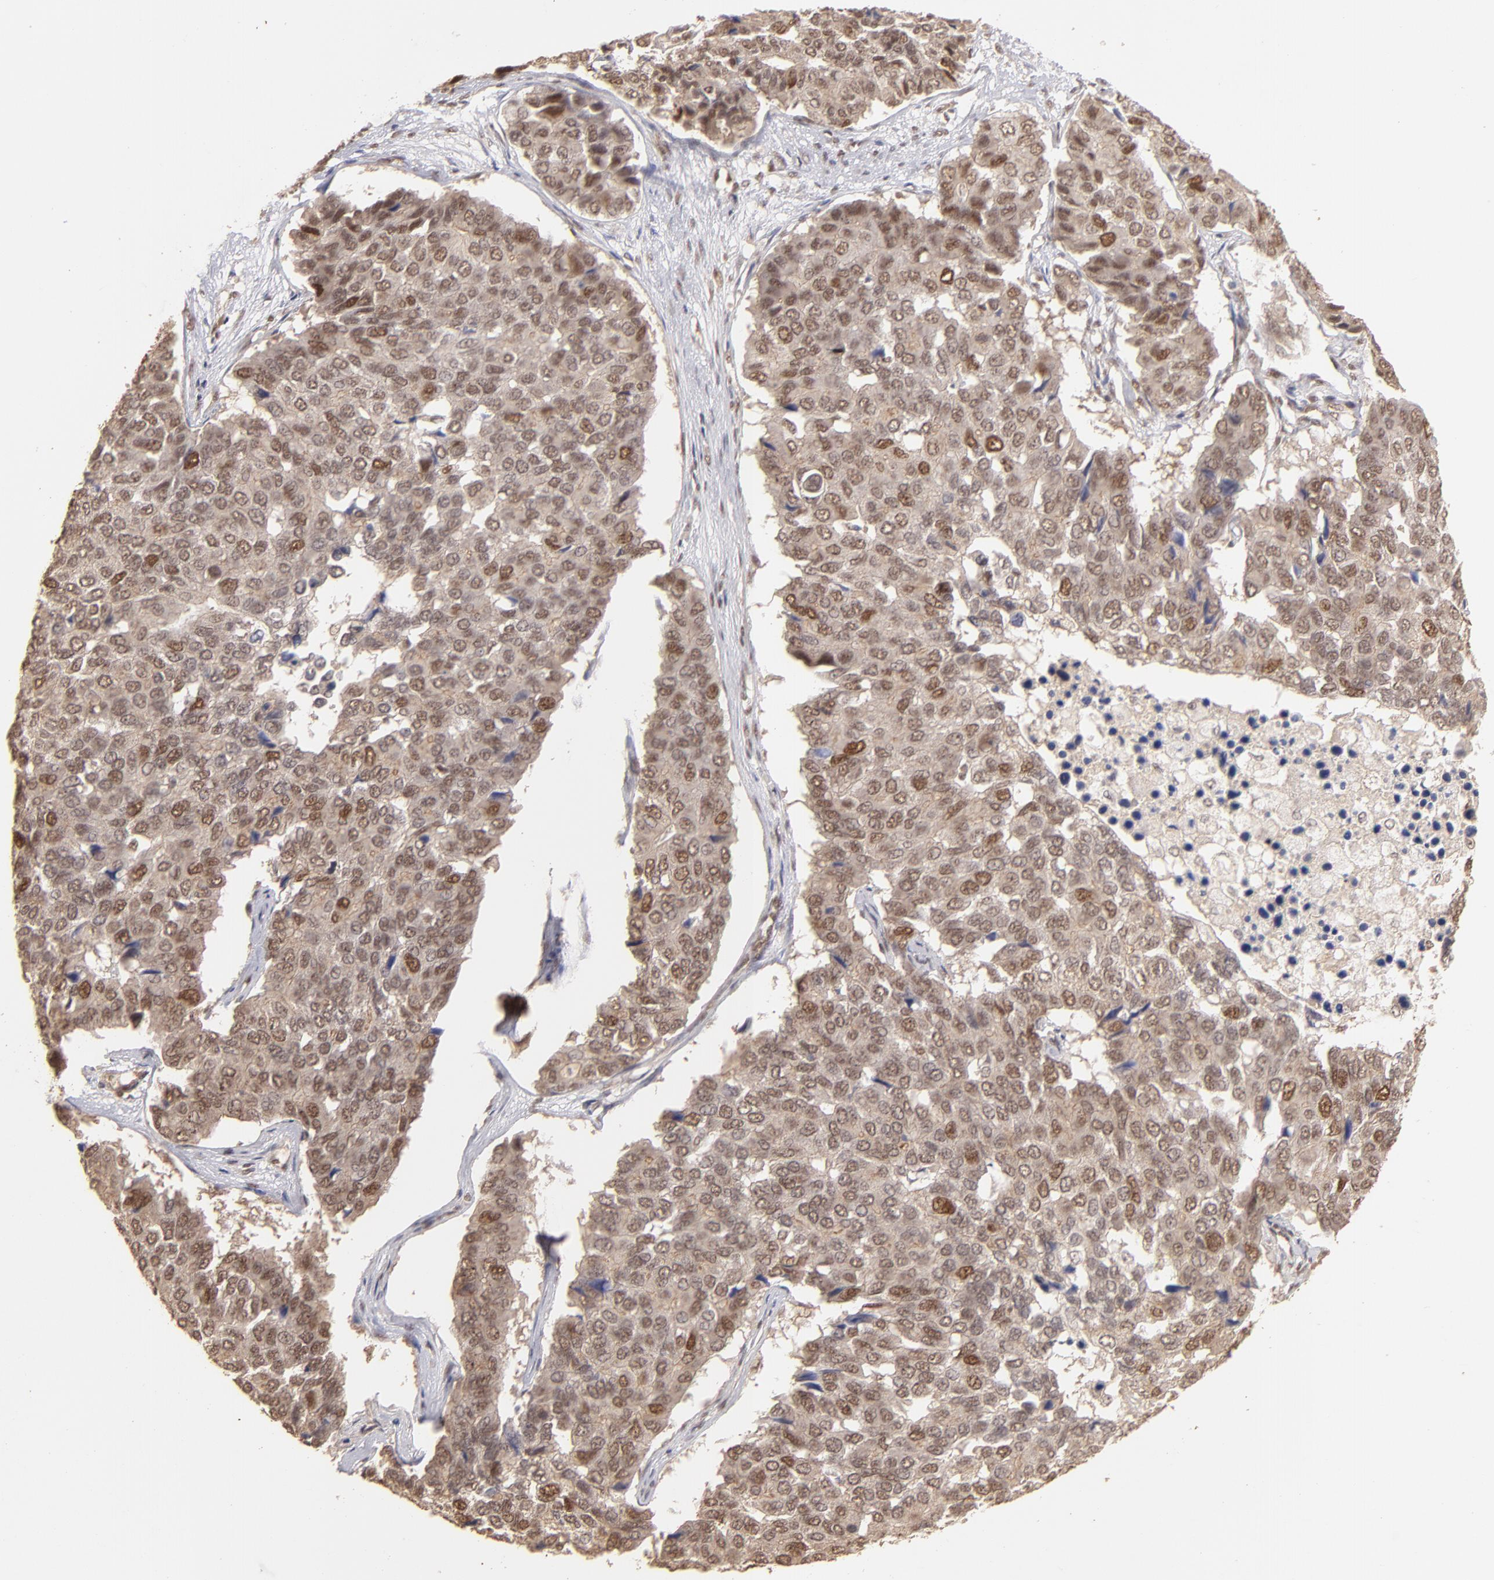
{"staining": {"intensity": "moderate", "quantity": ">75%", "location": "cytoplasmic/membranous,nuclear"}, "tissue": "pancreatic cancer", "cell_type": "Tumor cells", "image_type": "cancer", "snomed": [{"axis": "morphology", "description": "Adenocarcinoma, NOS"}, {"axis": "topography", "description": "Pancreas"}], "caption": "Immunohistochemistry (IHC) (DAB) staining of human pancreatic adenocarcinoma exhibits moderate cytoplasmic/membranous and nuclear protein expression in approximately >75% of tumor cells.", "gene": "CLOCK", "patient": {"sex": "male", "age": 50}}